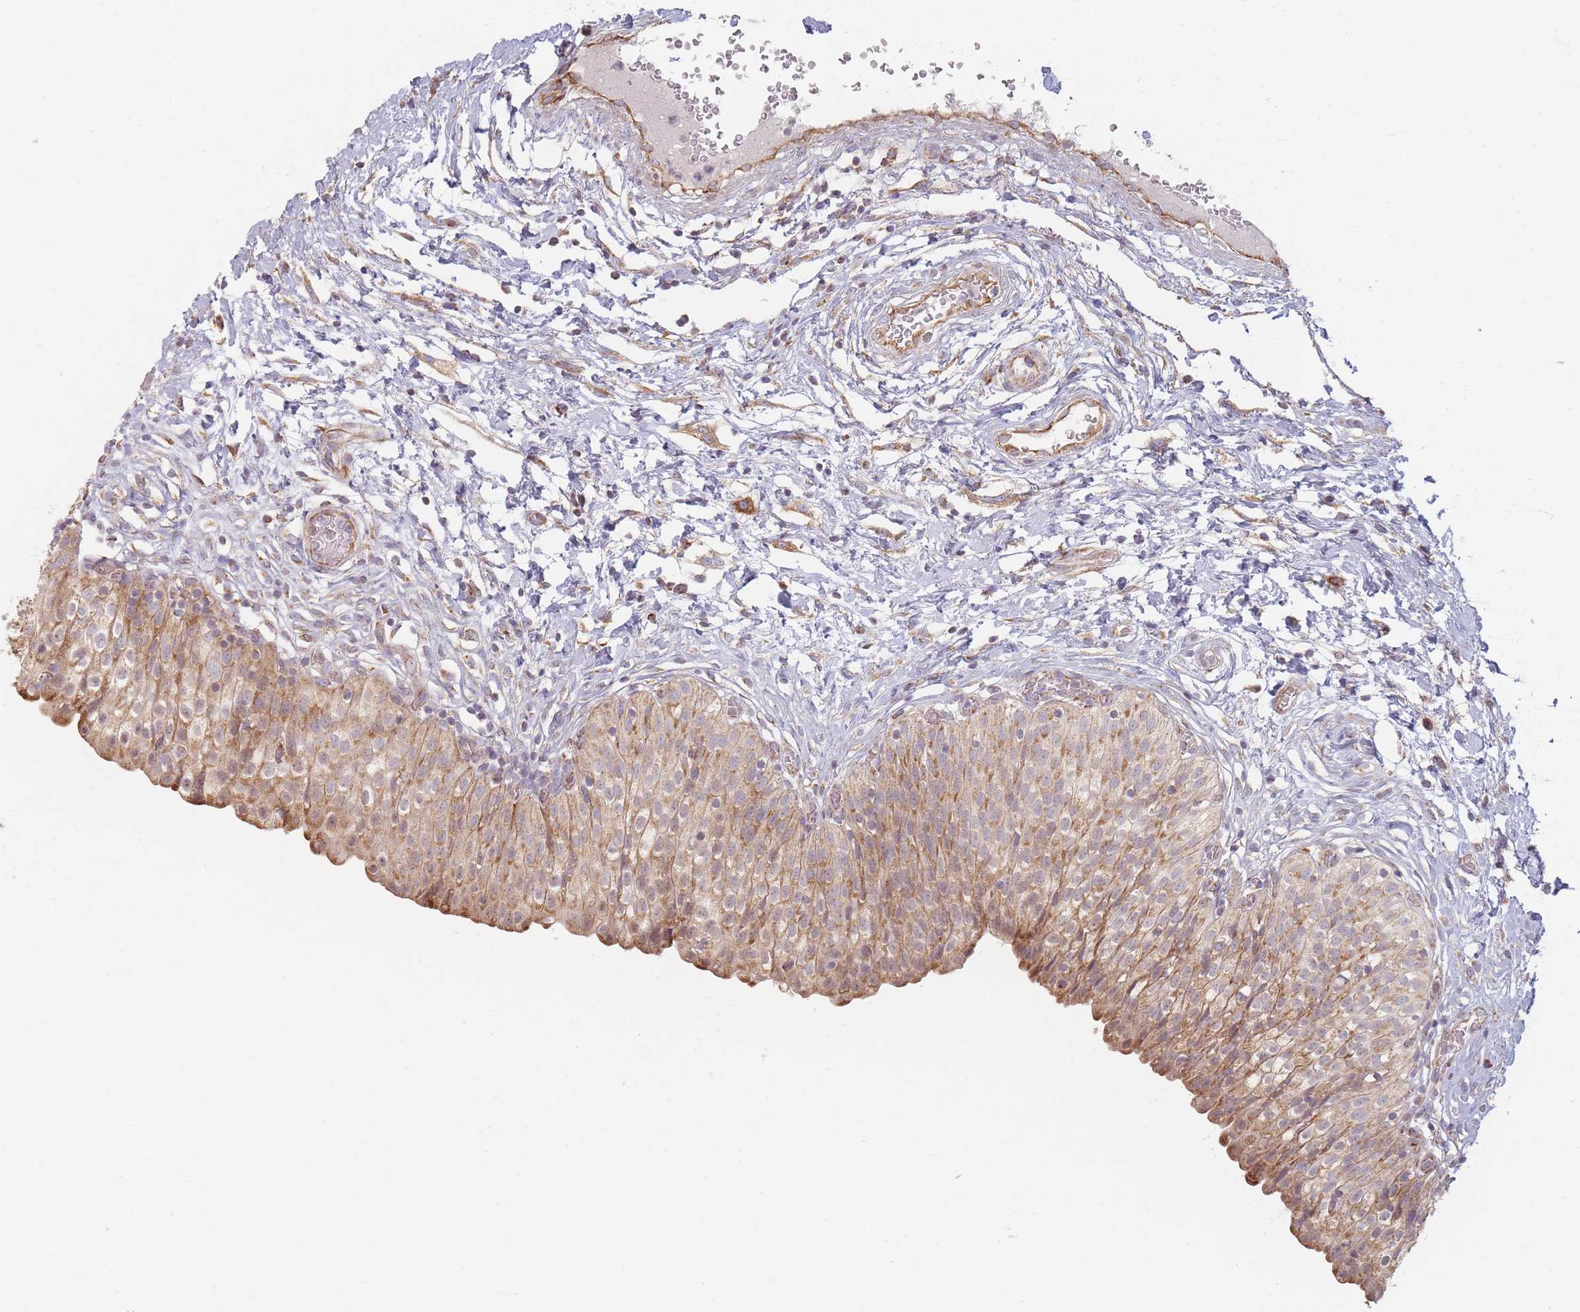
{"staining": {"intensity": "moderate", "quantity": ">75%", "location": "cytoplasmic/membranous,nuclear"}, "tissue": "urinary bladder", "cell_type": "Urothelial cells", "image_type": "normal", "snomed": [{"axis": "morphology", "description": "Normal tissue, NOS"}, {"axis": "topography", "description": "Urinary bladder"}], "caption": "A brown stain shows moderate cytoplasmic/membranous,nuclear positivity of a protein in urothelial cells of benign human urinary bladder.", "gene": "ESRP2", "patient": {"sex": "male", "age": 55}}